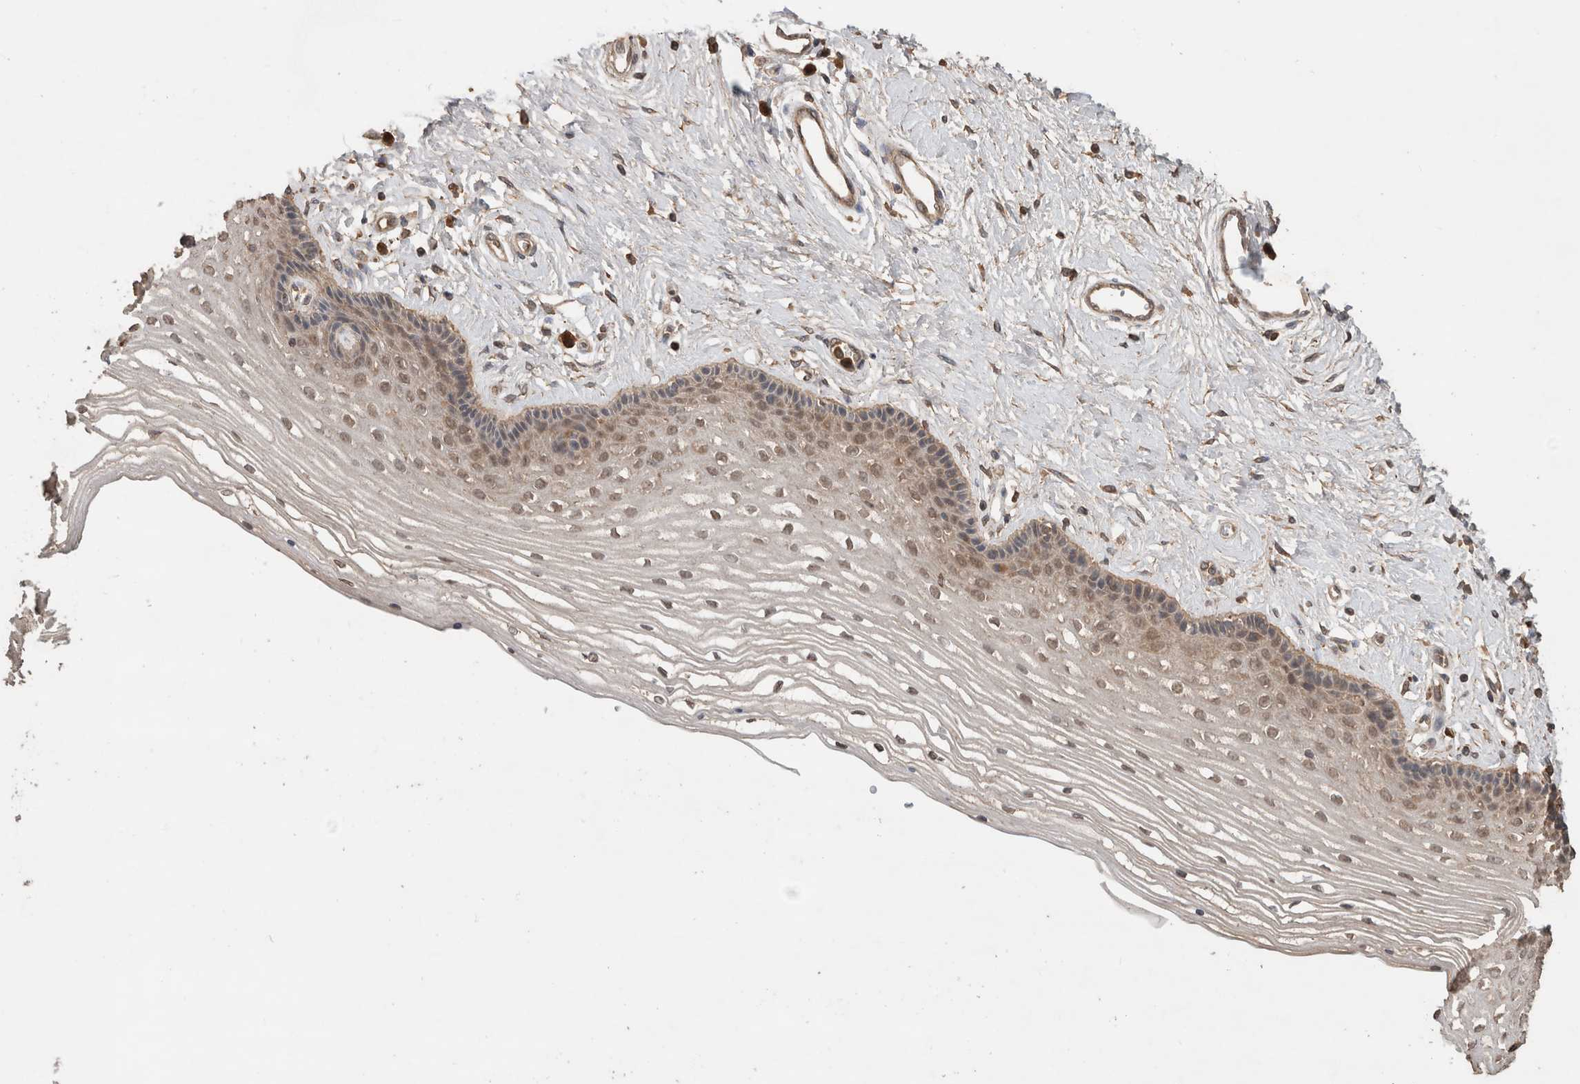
{"staining": {"intensity": "moderate", "quantity": ">75%", "location": "cytoplasmic/membranous,nuclear"}, "tissue": "vagina", "cell_type": "Squamous epithelial cells", "image_type": "normal", "snomed": [{"axis": "morphology", "description": "Normal tissue, NOS"}, {"axis": "topography", "description": "Vagina"}], "caption": "Immunohistochemistry of benign human vagina shows medium levels of moderate cytoplasmic/membranous,nuclear positivity in approximately >75% of squamous epithelial cells. The protein of interest is shown in brown color, while the nuclei are stained blue.", "gene": "OTUD7B", "patient": {"sex": "female", "age": 46}}